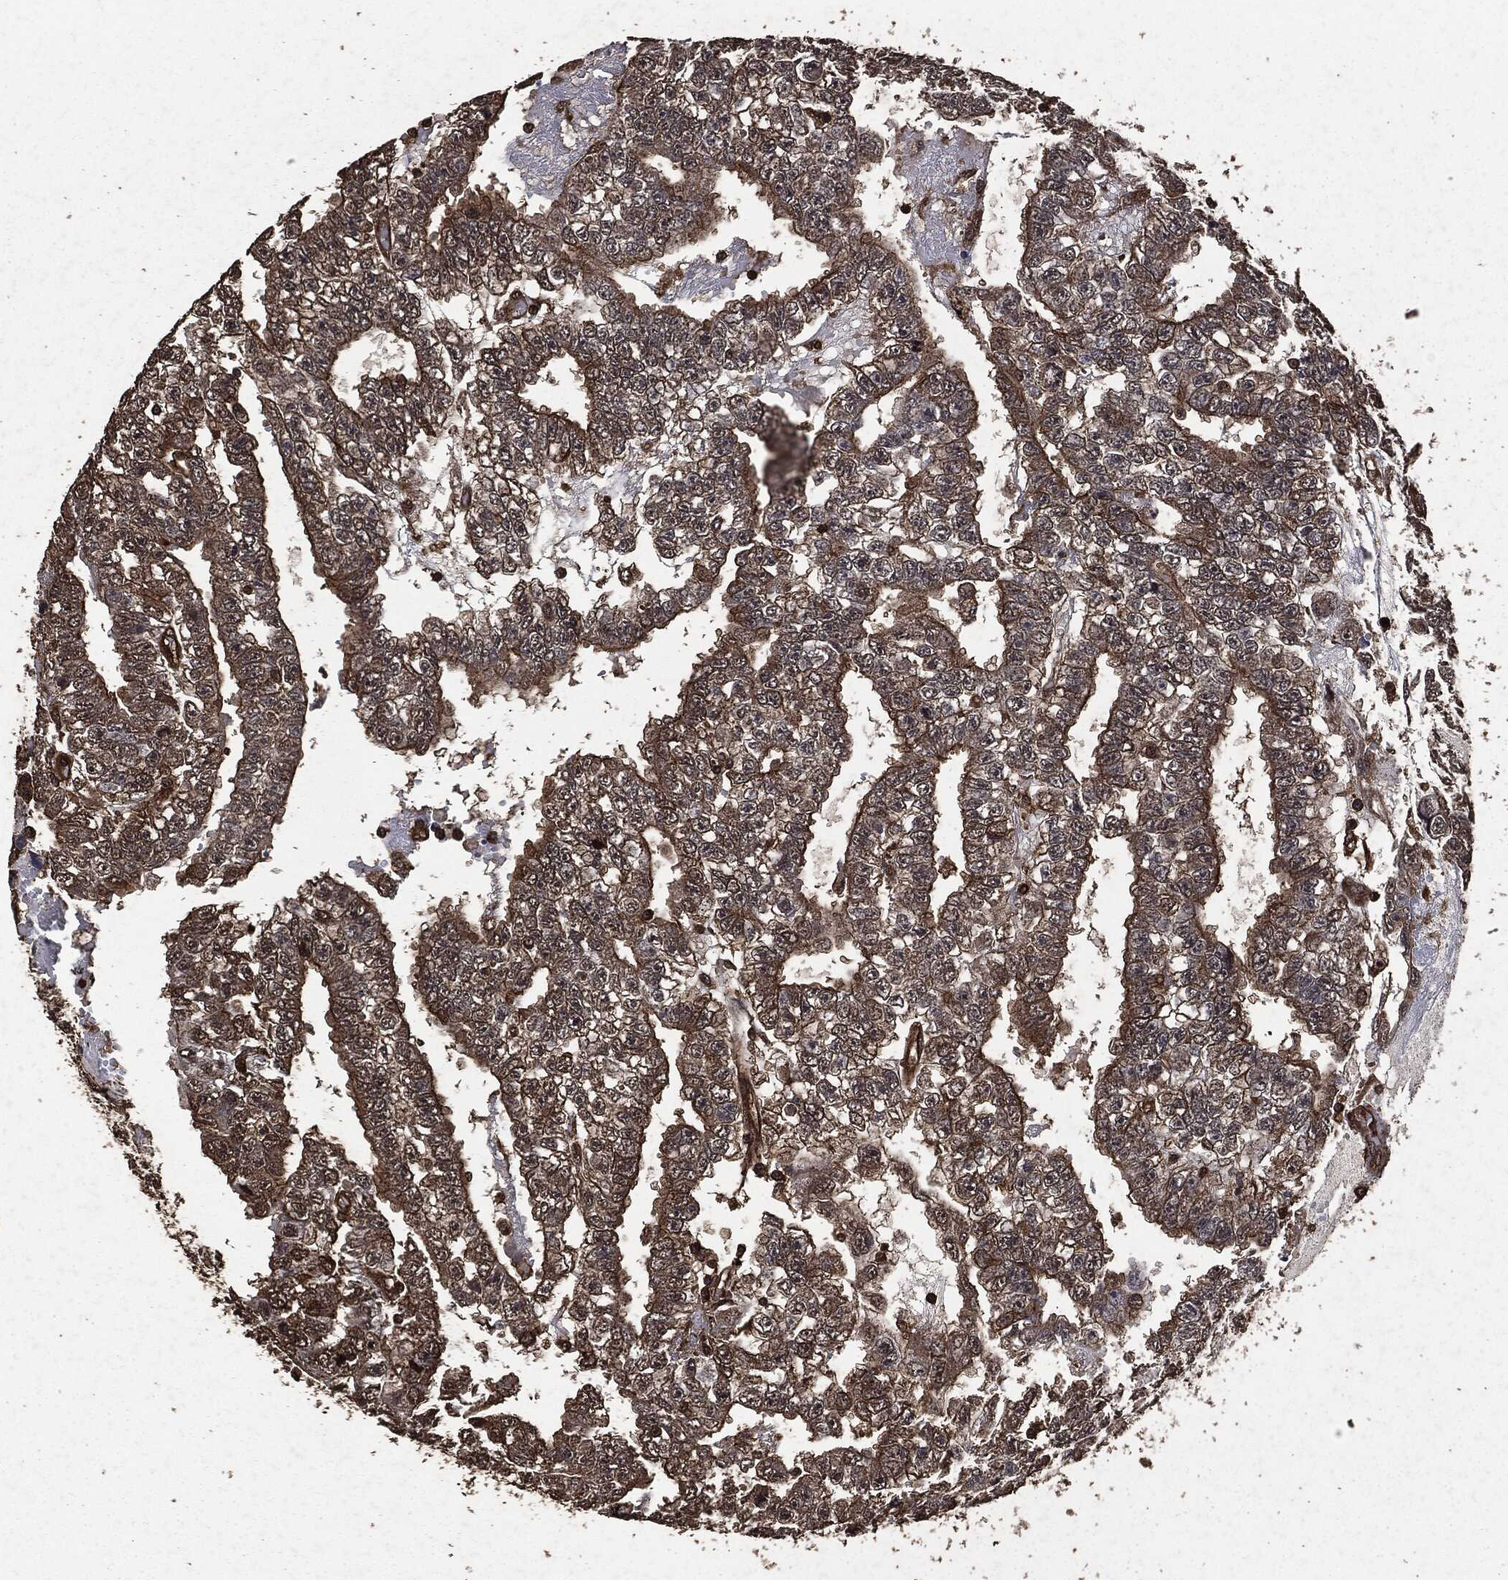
{"staining": {"intensity": "strong", "quantity": "25%-75%", "location": "cytoplasmic/membranous"}, "tissue": "testis cancer", "cell_type": "Tumor cells", "image_type": "cancer", "snomed": [{"axis": "morphology", "description": "Carcinoma, Embryonal, NOS"}, {"axis": "topography", "description": "Testis"}], "caption": "Testis cancer (embryonal carcinoma) stained with a protein marker shows strong staining in tumor cells.", "gene": "HRAS", "patient": {"sex": "male", "age": 25}}